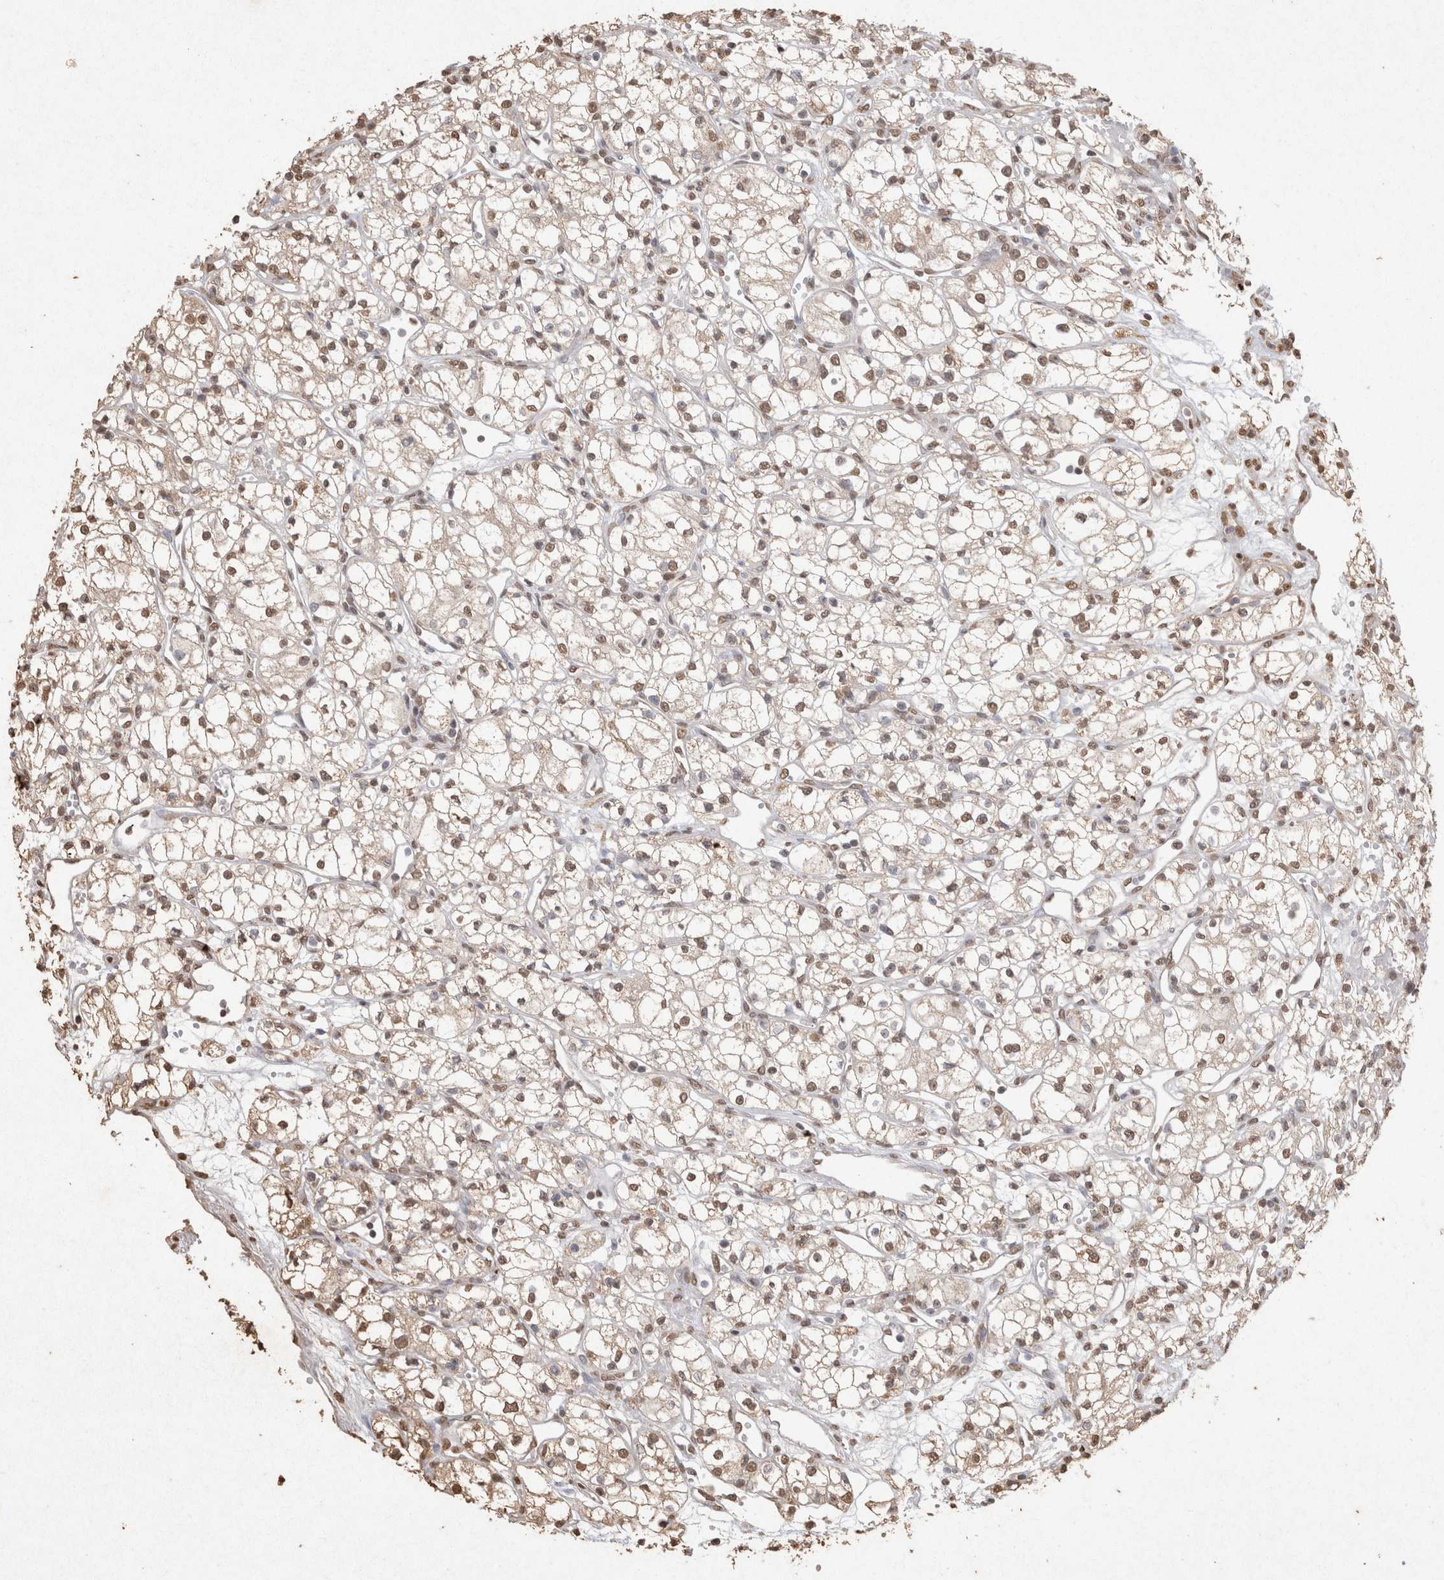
{"staining": {"intensity": "weak", "quantity": ">75%", "location": "cytoplasmic/membranous,nuclear"}, "tissue": "renal cancer", "cell_type": "Tumor cells", "image_type": "cancer", "snomed": [{"axis": "morphology", "description": "Normal tissue, NOS"}, {"axis": "morphology", "description": "Adenocarcinoma, NOS"}, {"axis": "topography", "description": "Kidney"}], "caption": "Immunohistochemistry (IHC) image of neoplastic tissue: human adenocarcinoma (renal) stained using IHC displays low levels of weak protein expression localized specifically in the cytoplasmic/membranous and nuclear of tumor cells, appearing as a cytoplasmic/membranous and nuclear brown color.", "gene": "MLX", "patient": {"sex": "male", "age": 59}}